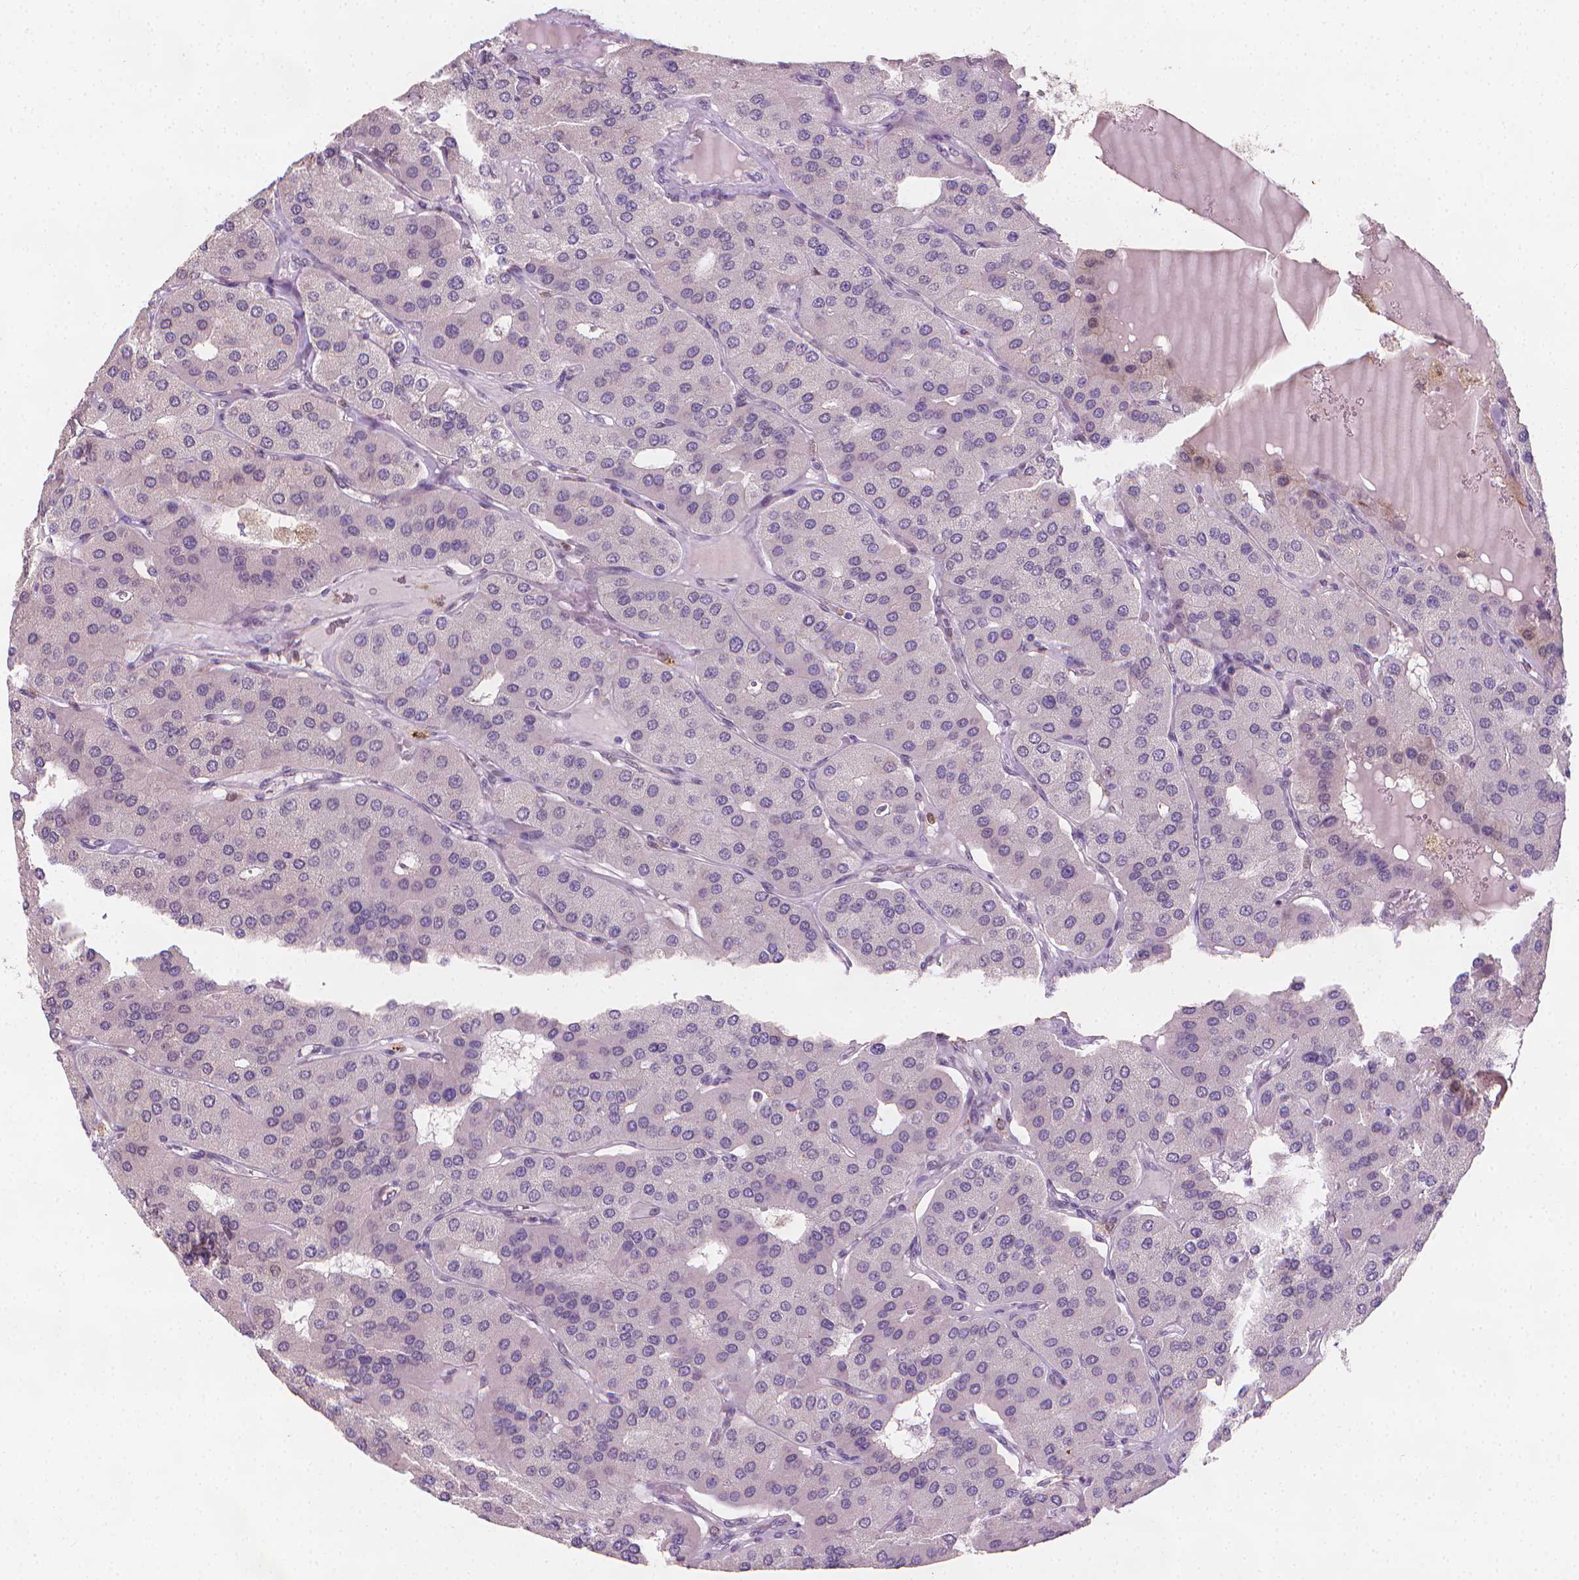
{"staining": {"intensity": "negative", "quantity": "none", "location": "none"}, "tissue": "parathyroid gland", "cell_type": "Glandular cells", "image_type": "normal", "snomed": [{"axis": "morphology", "description": "Normal tissue, NOS"}, {"axis": "morphology", "description": "Adenoma, NOS"}, {"axis": "topography", "description": "Parathyroid gland"}], "caption": "Glandular cells are negative for protein expression in unremarkable human parathyroid gland. (Immunohistochemistry, brightfield microscopy, high magnification).", "gene": "TNFAIP2", "patient": {"sex": "female", "age": 86}}